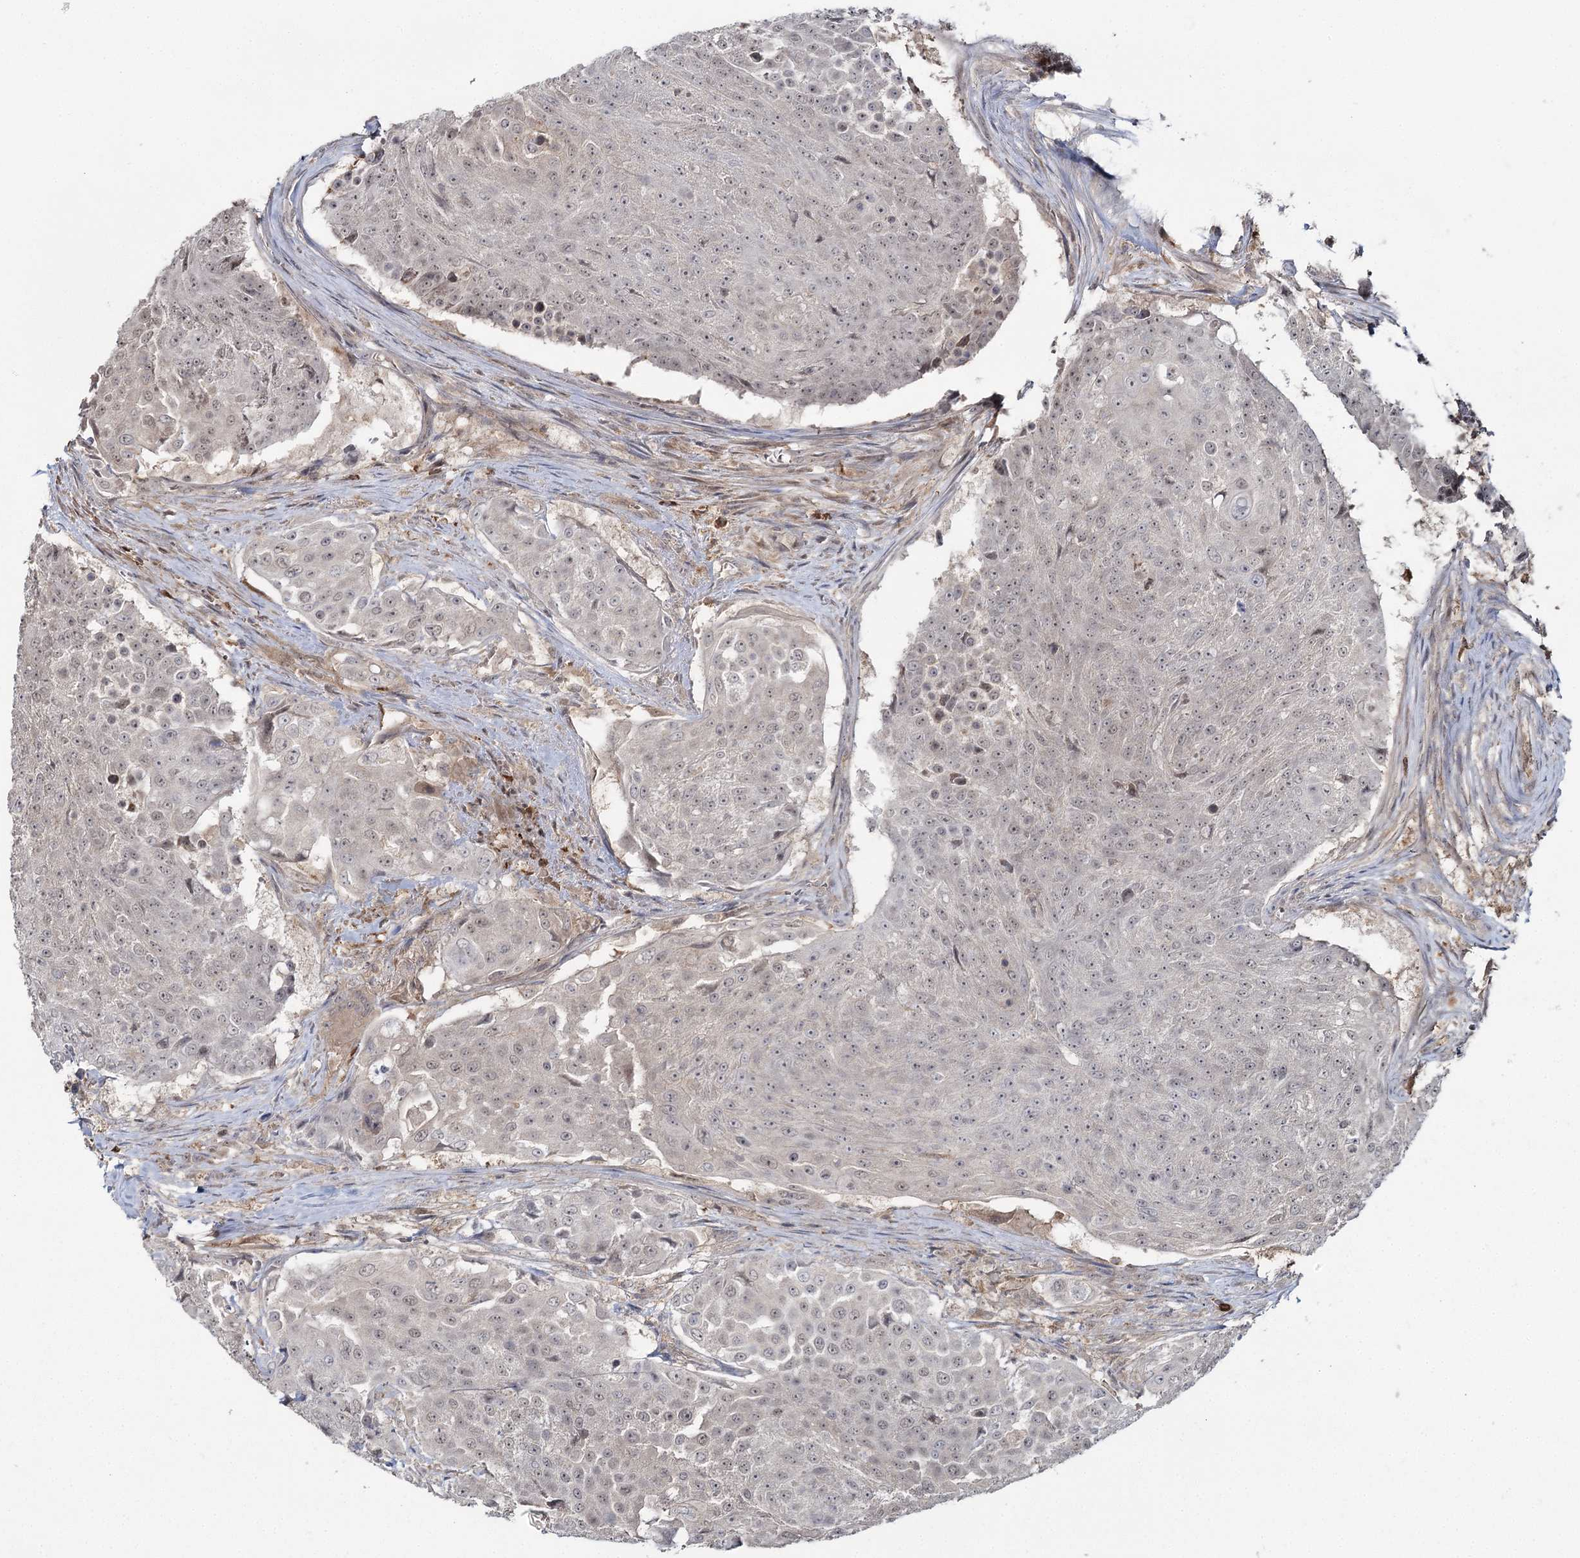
{"staining": {"intensity": "weak", "quantity": "<25%", "location": "nuclear"}, "tissue": "urothelial cancer", "cell_type": "Tumor cells", "image_type": "cancer", "snomed": [{"axis": "morphology", "description": "Urothelial carcinoma, High grade"}, {"axis": "topography", "description": "Urinary bladder"}], "caption": "High-grade urothelial carcinoma stained for a protein using IHC demonstrates no positivity tumor cells.", "gene": "WDR44", "patient": {"sex": "female", "age": 63}}